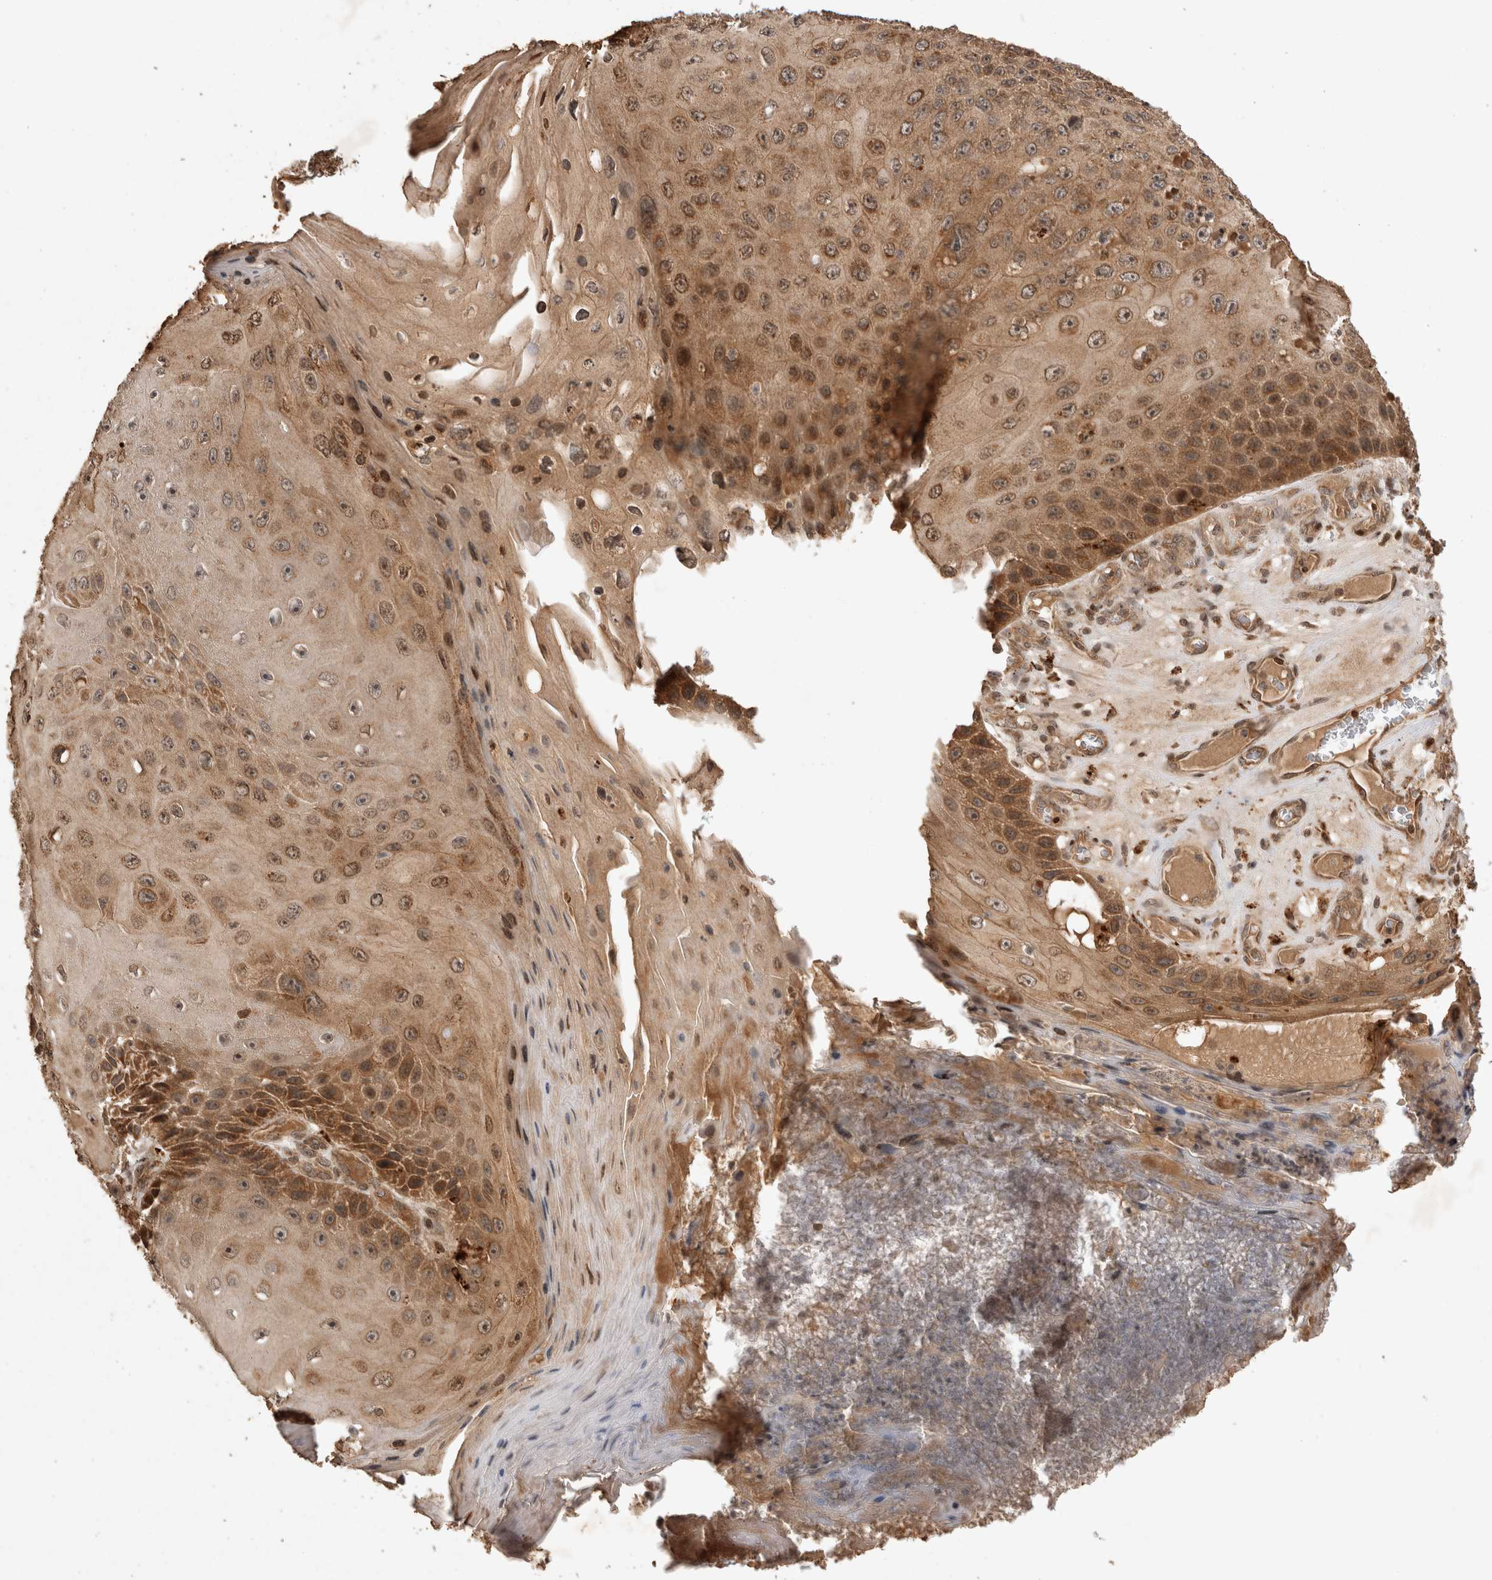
{"staining": {"intensity": "strong", "quantity": ">75%", "location": "cytoplasmic/membranous,nuclear"}, "tissue": "skin cancer", "cell_type": "Tumor cells", "image_type": "cancer", "snomed": [{"axis": "morphology", "description": "Squamous cell carcinoma, NOS"}, {"axis": "topography", "description": "Skin"}], "caption": "Immunohistochemical staining of skin squamous cell carcinoma demonstrates strong cytoplasmic/membranous and nuclear protein staining in about >75% of tumor cells.", "gene": "FAM221A", "patient": {"sex": "female", "age": 88}}